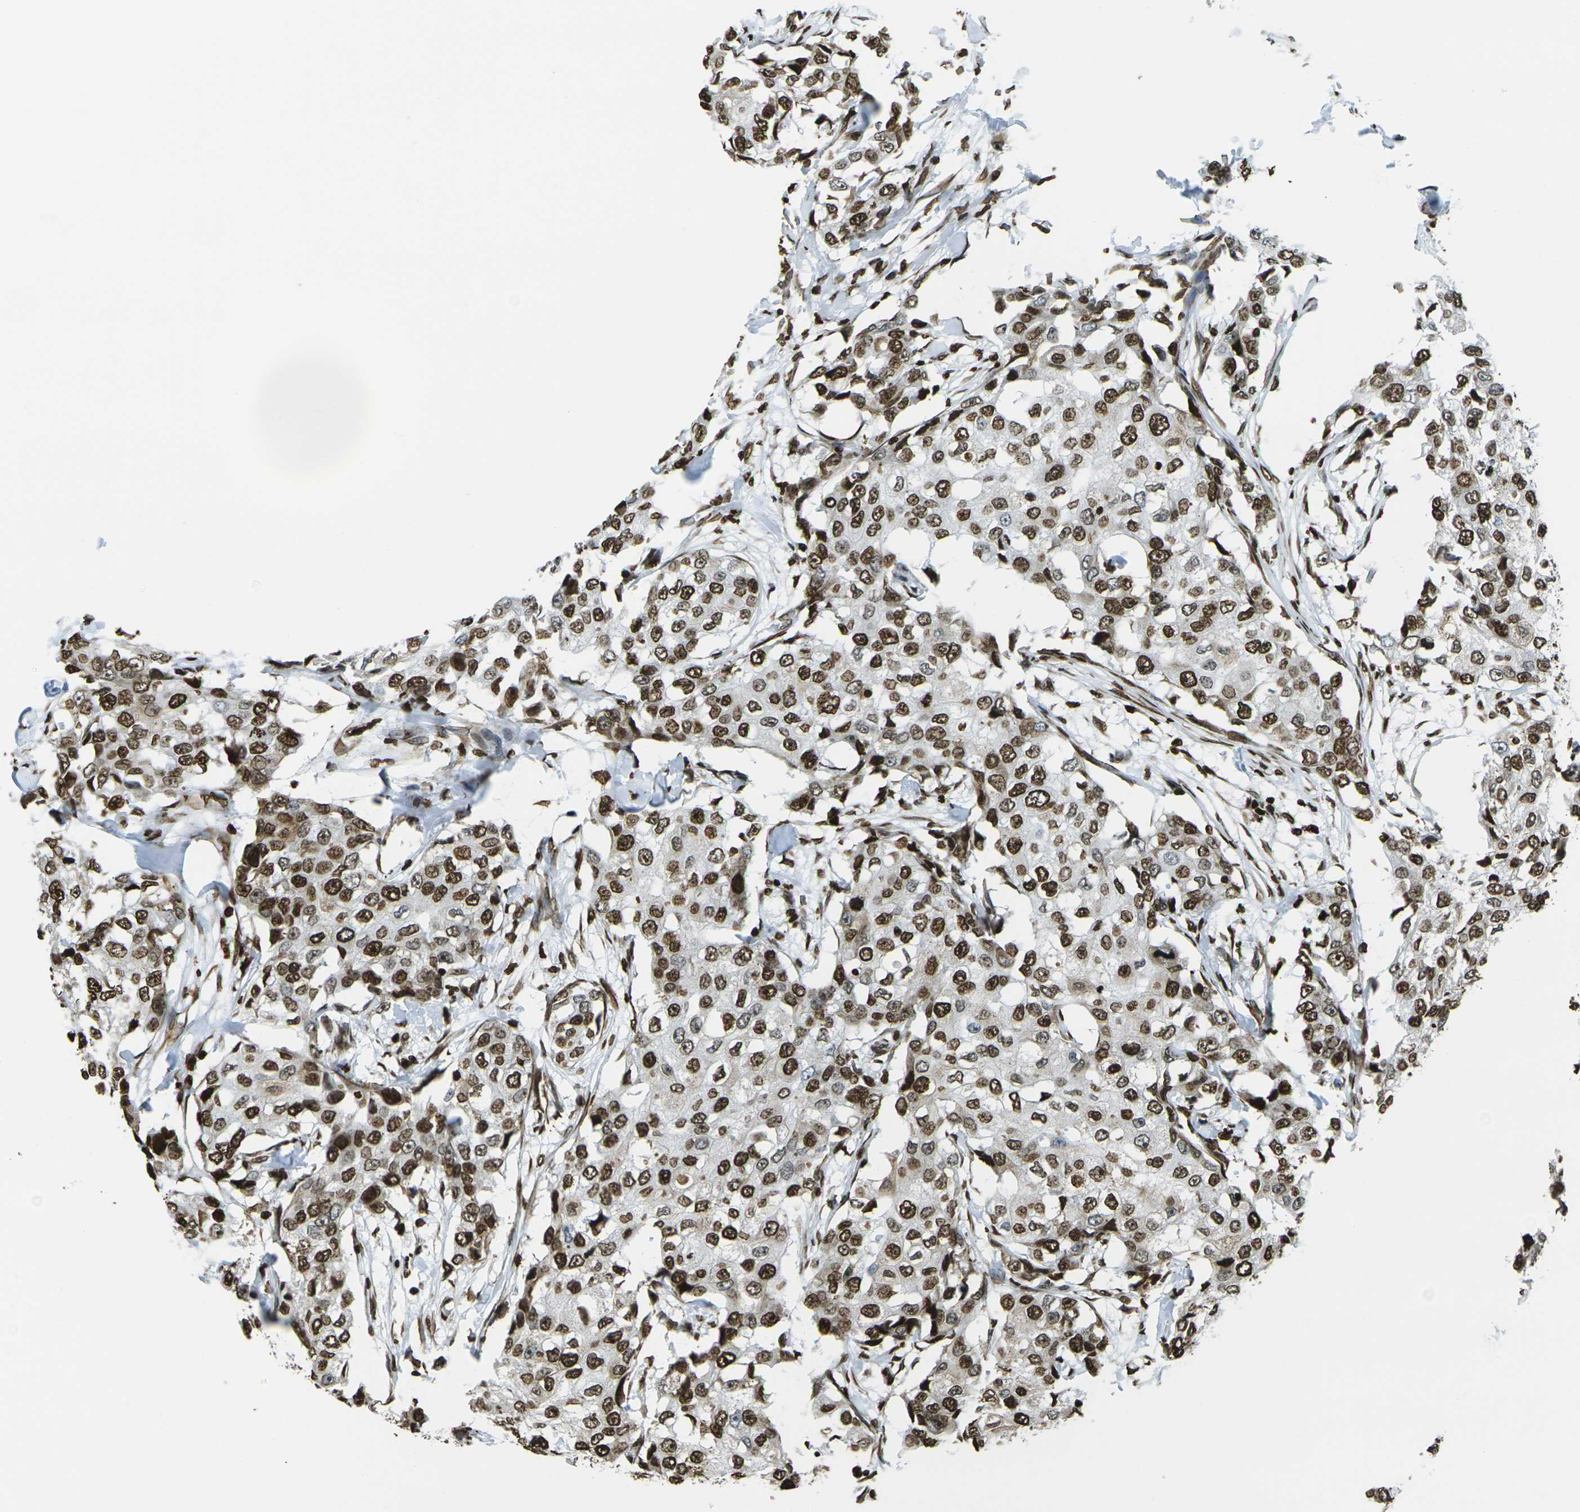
{"staining": {"intensity": "strong", "quantity": ">75%", "location": "nuclear"}, "tissue": "breast cancer", "cell_type": "Tumor cells", "image_type": "cancer", "snomed": [{"axis": "morphology", "description": "Duct carcinoma"}, {"axis": "topography", "description": "Breast"}], "caption": "This image displays breast cancer (infiltrating ductal carcinoma) stained with immunohistochemistry (IHC) to label a protein in brown. The nuclear of tumor cells show strong positivity for the protein. Nuclei are counter-stained blue.", "gene": "H1-2", "patient": {"sex": "female", "age": 27}}